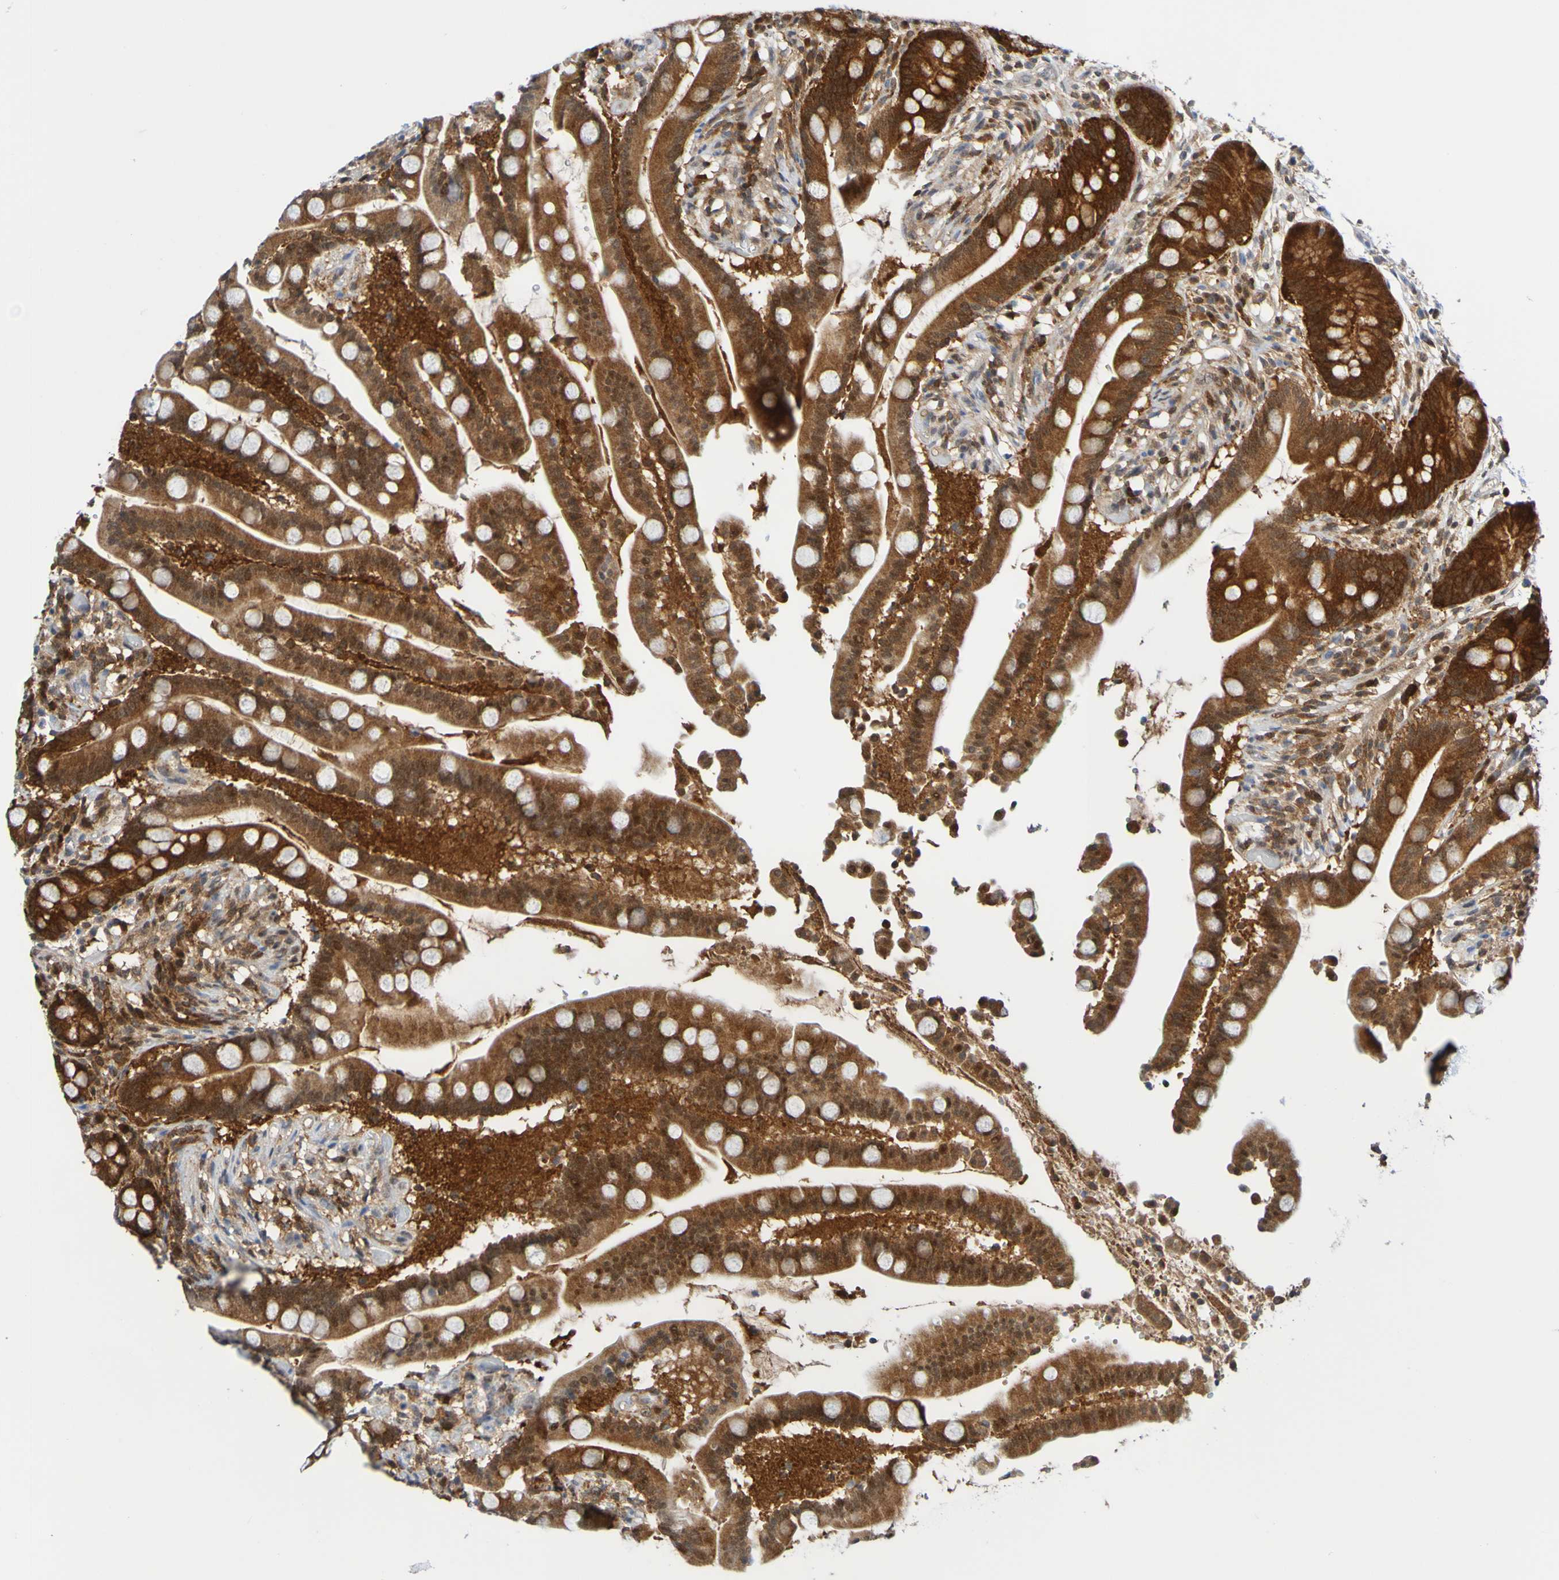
{"staining": {"intensity": "weak", "quantity": ">75%", "location": "cytoplasmic/membranous"}, "tissue": "colon", "cell_type": "Endothelial cells", "image_type": "normal", "snomed": [{"axis": "morphology", "description": "Normal tissue, NOS"}, {"axis": "topography", "description": "Colon"}], "caption": "Protein staining of normal colon exhibits weak cytoplasmic/membranous staining in about >75% of endothelial cells.", "gene": "ATIC", "patient": {"sex": "male", "age": 73}}